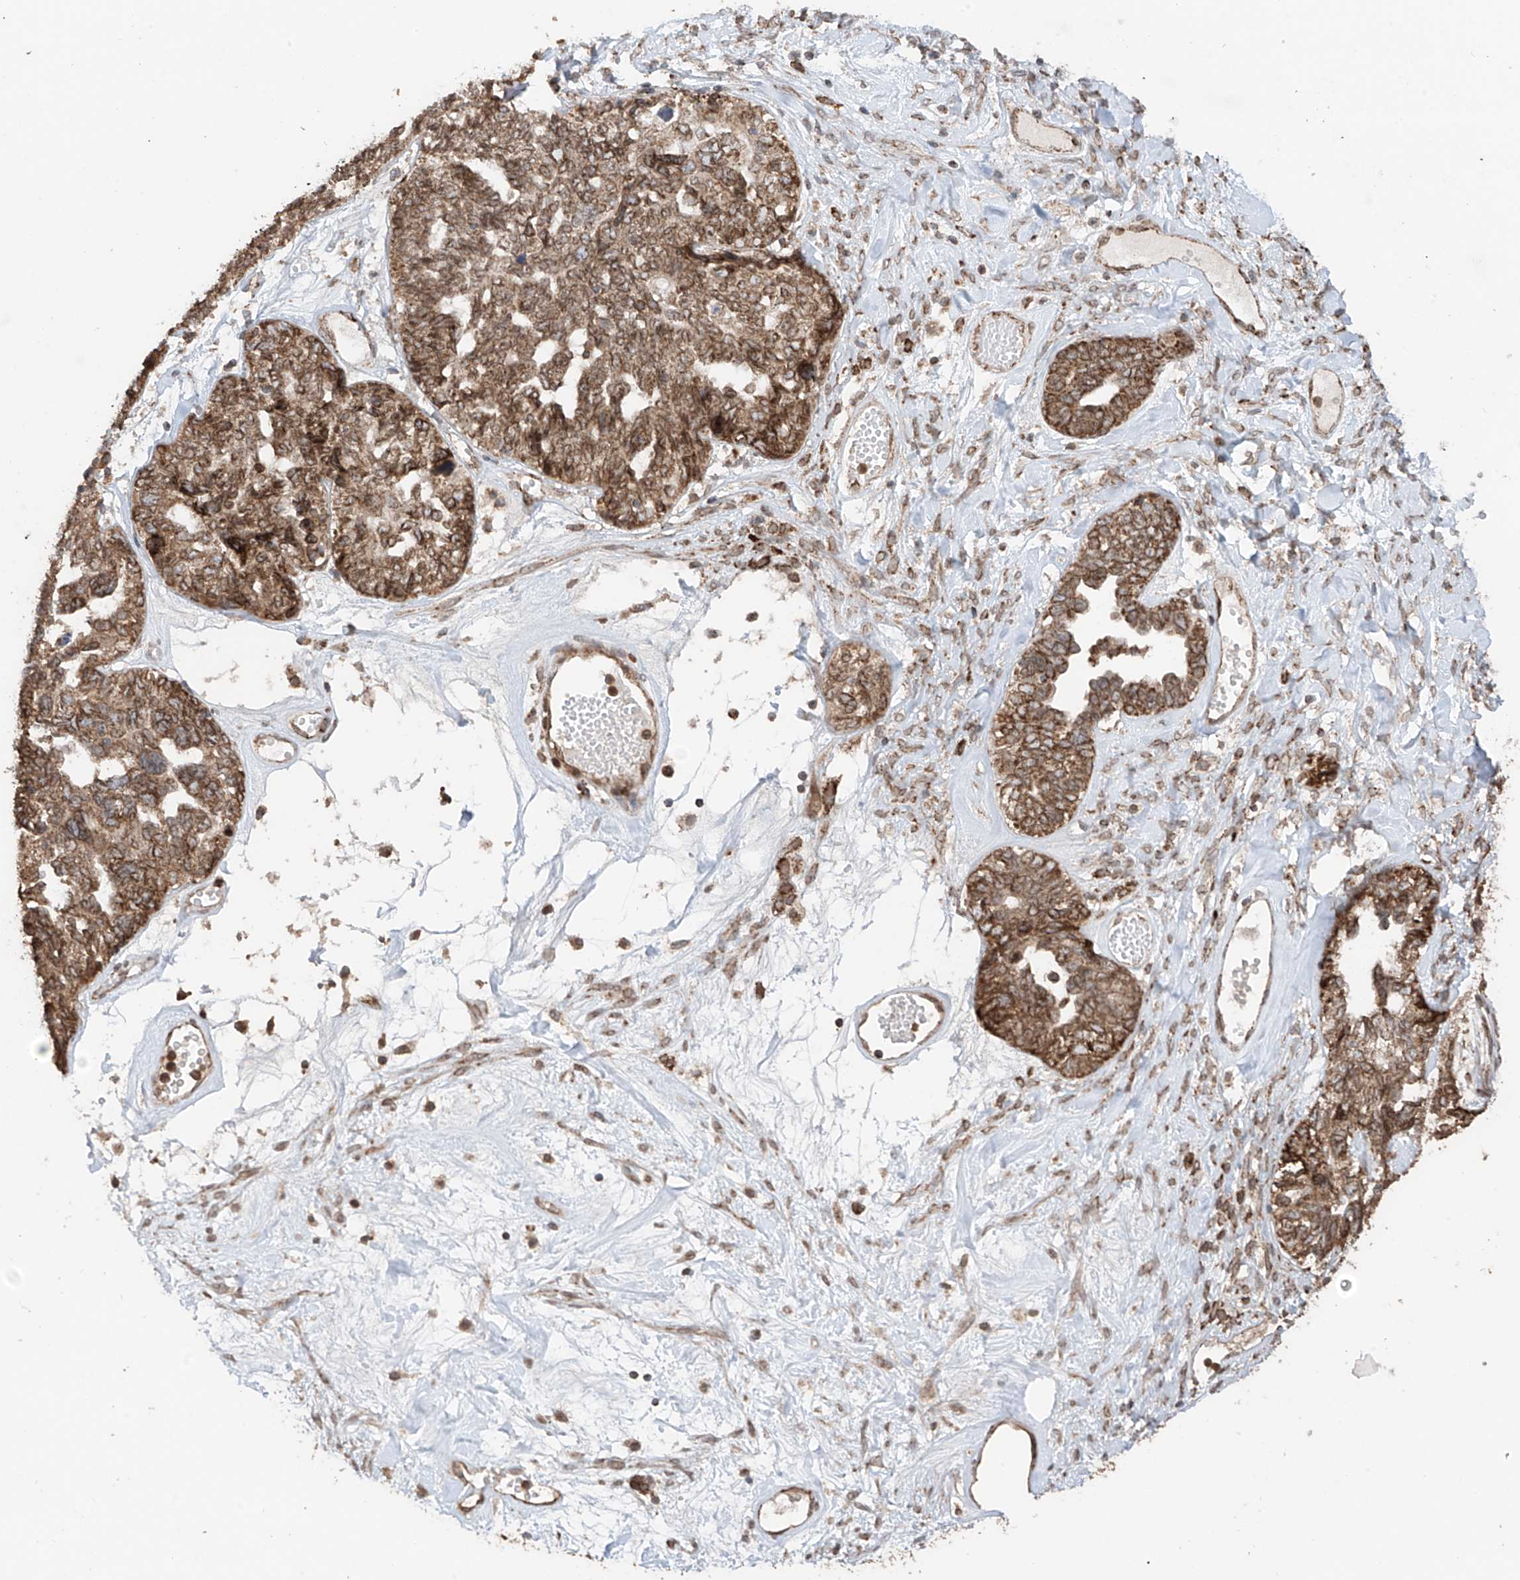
{"staining": {"intensity": "moderate", "quantity": ">75%", "location": "cytoplasmic/membranous,nuclear"}, "tissue": "ovarian cancer", "cell_type": "Tumor cells", "image_type": "cancer", "snomed": [{"axis": "morphology", "description": "Cystadenocarcinoma, serous, NOS"}, {"axis": "topography", "description": "Ovary"}], "caption": "Protein staining shows moderate cytoplasmic/membranous and nuclear expression in approximately >75% of tumor cells in ovarian serous cystadenocarcinoma.", "gene": "AHCTF1", "patient": {"sex": "female", "age": 79}}